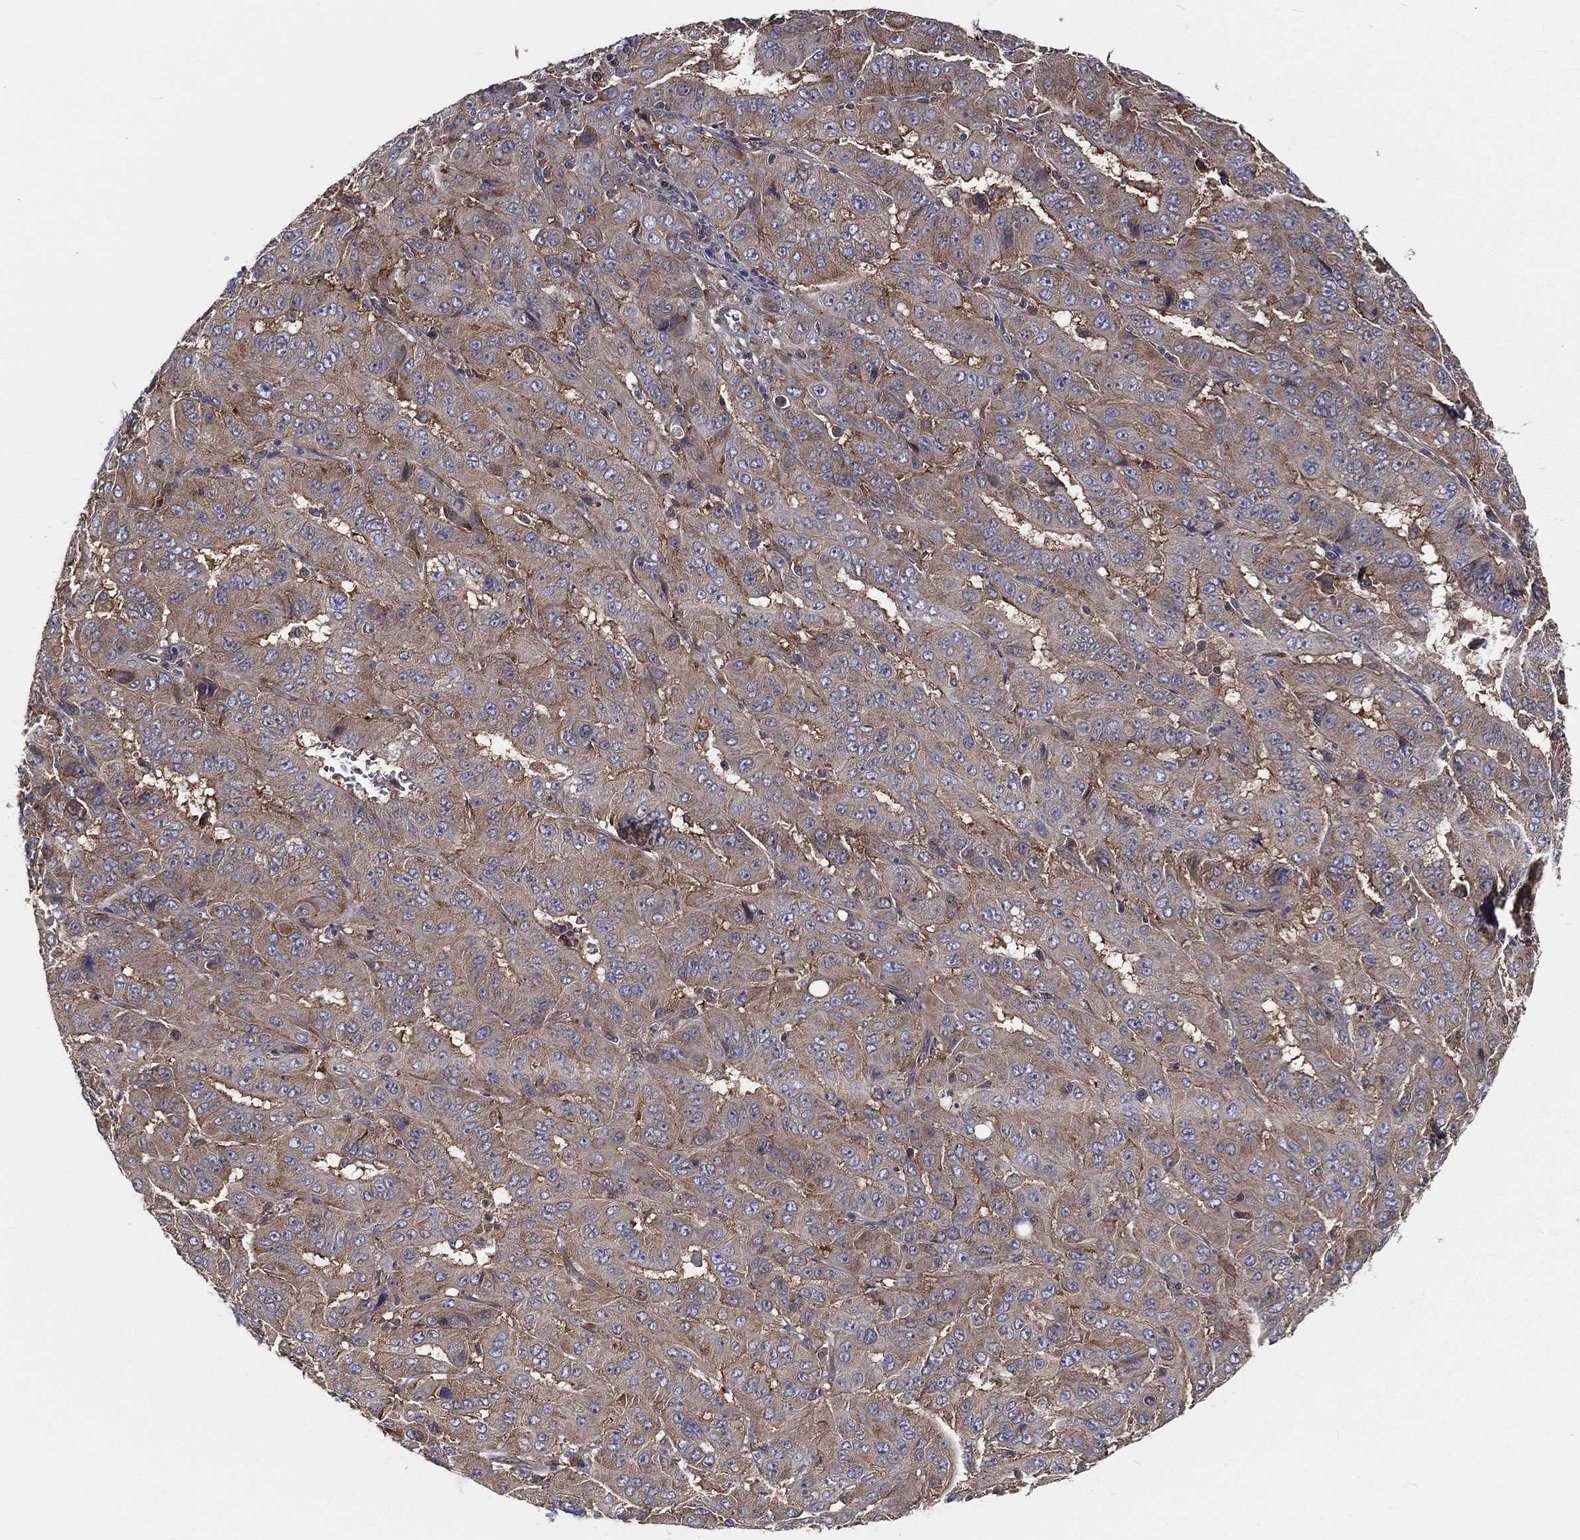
{"staining": {"intensity": "moderate", "quantity": "25%-75%", "location": "cytoplasmic/membranous"}, "tissue": "pancreatic cancer", "cell_type": "Tumor cells", "image_type": "cancer", "snomed": [{"axis": "morphology", "description": "Adenocarcinoma, NOS"}, {"axis": "topography", "description": "Pancreas"}], "caption": "Moderate cytoplasmic/membranous staining for a protein is appreciated in about 25%-75% of tumor cells of adenocarcinoma (pancreatic) using IHC.", "gene": "EIF2B5", "patient": {"sex": "male", "age": 63}}